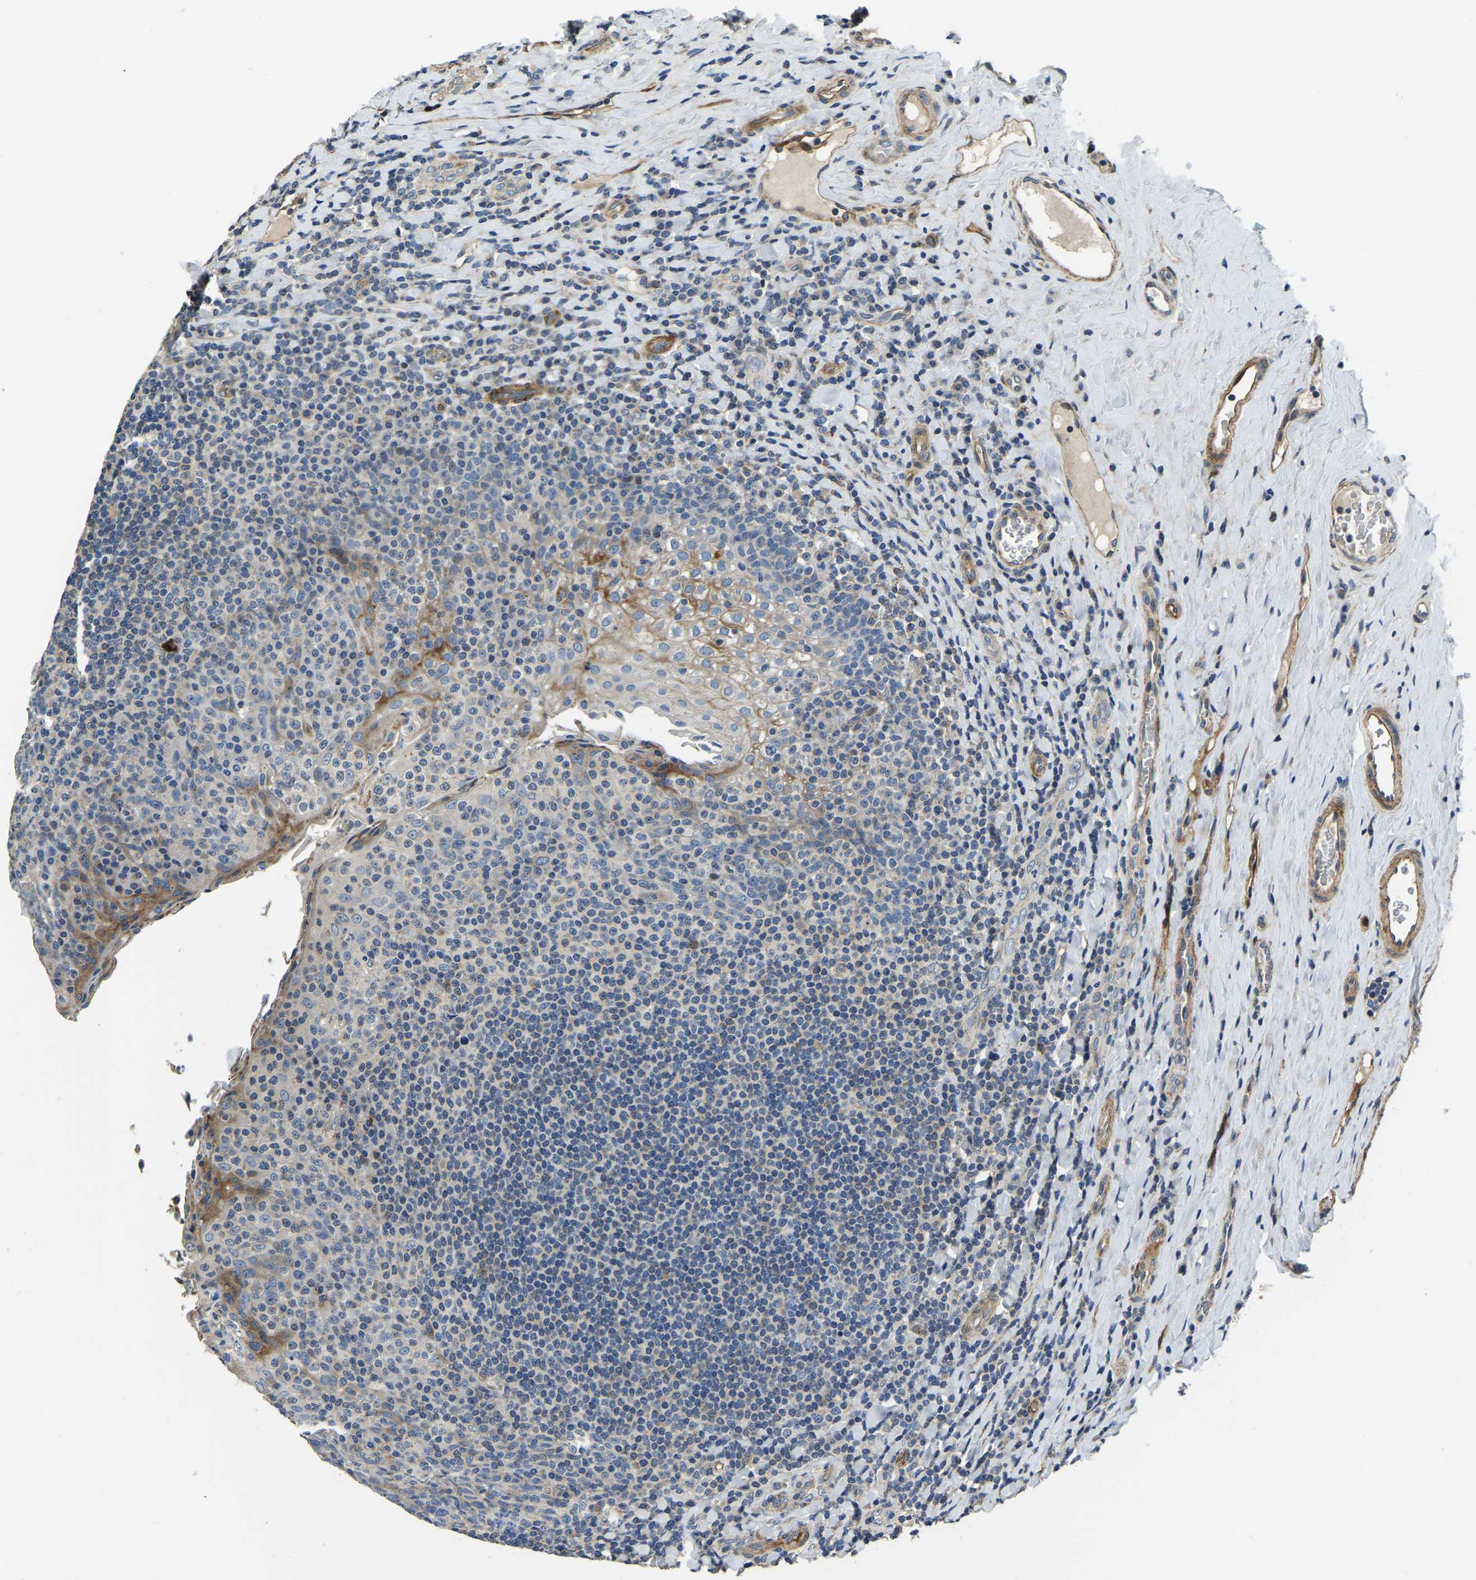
{"staining": {"intensity": "weak", "quantity": "<25%", "location": "cytoplasmic/membranous"}, "tissue": "tonsil", "cell_type": "Germinal center cells", "image_type": "normal", "snomed": [{"axis": "morphology", "description": "Normal tissue, NOS"}, {"axis": "topography", "description": "Tonsil"}], "caption": "Histopathology image shows no significant protein staining in germinal center cells of benign tonsil.", "gene": "RNF39", "patient": {"sex": "male", "age": 17}}